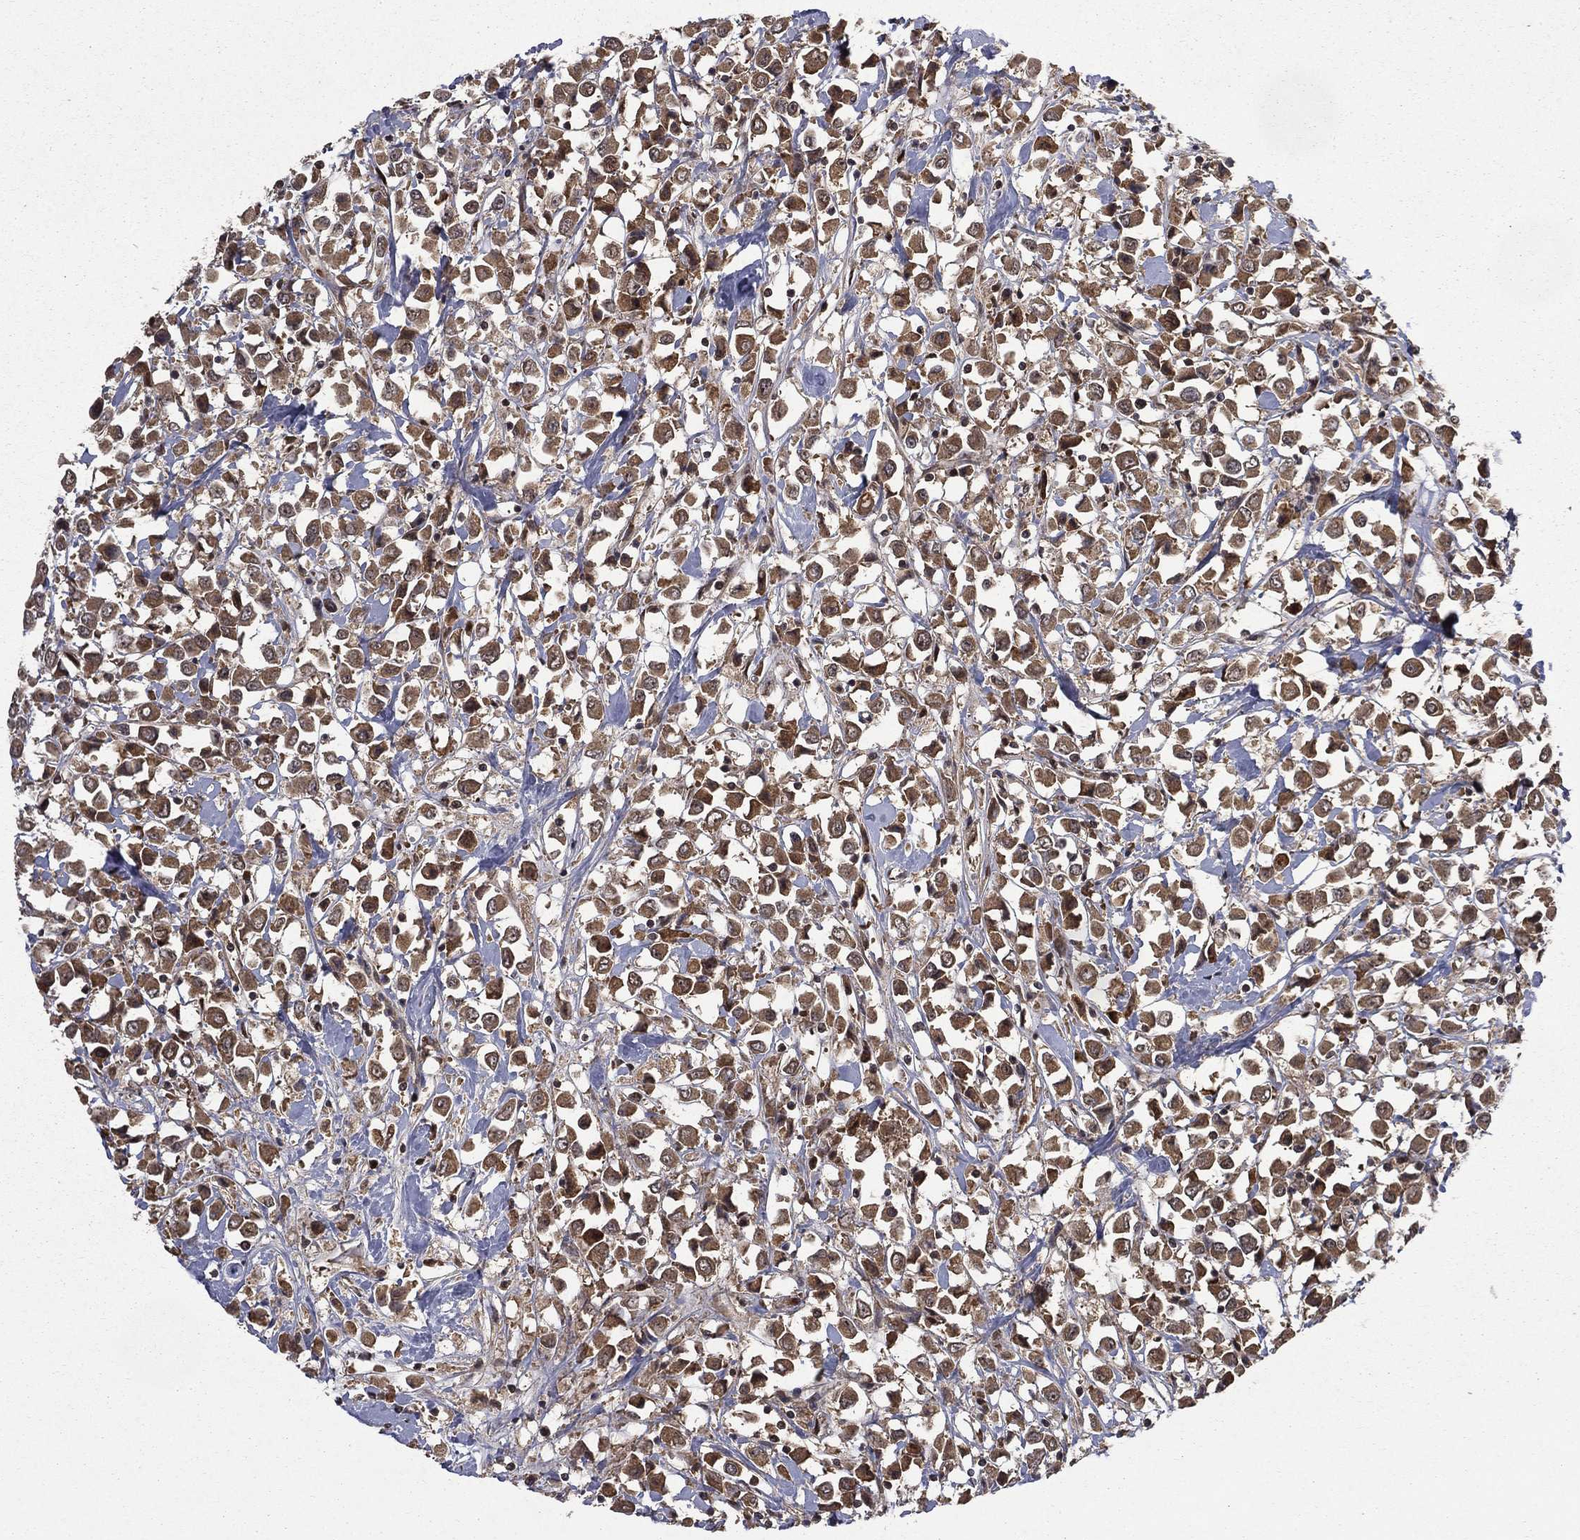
{"staining": {"intensity": "moderate", "quantity": ">75%", "location": "cytoplasmic/membranous,nuclear"}, "tissue": "breast cancer", "cell_type": "Tumor cells", "image_type": "cancer", "snomed": [{"axis": "morphology", "description": "Duct carcinoma"}, {"axis": "topography", "description": "Breast"}], "caption": "This is an image of IHC staining of invasive ductal carcinoma (breast), which shows moderate expression in the cytoplasmic/membranous and nuclear of tumor cells.", "gene": "JMJD6", "patient": {"sex": "female", "age": 61}}